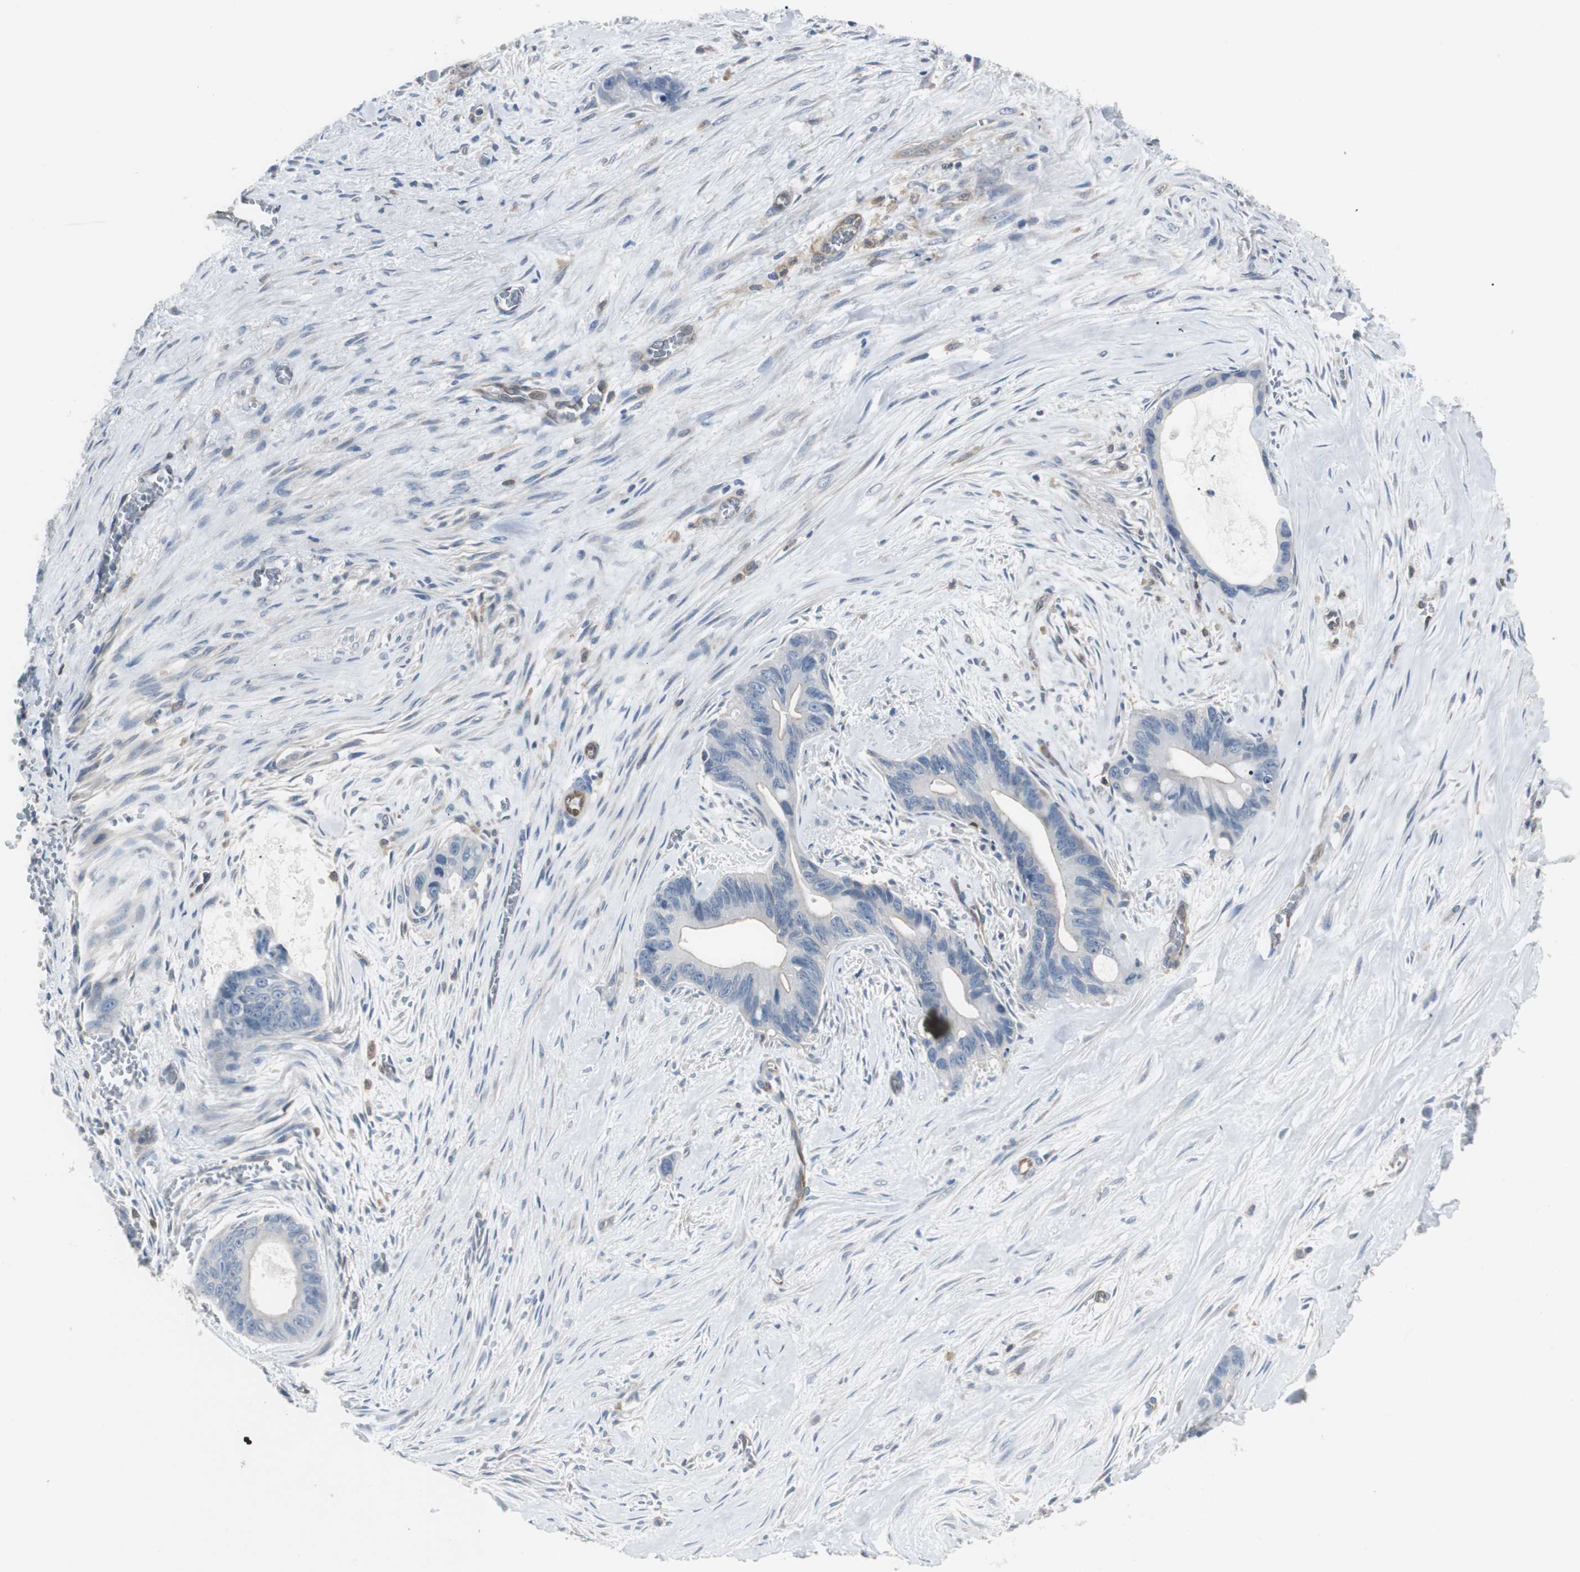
{"staining": {"intensity": "negative", "quantity": "none", "location": "none"}, "tissue": "liver cancer", "cell_type": "Tumor cells", "image_type": "cancer", "snomed": [{"axis": "morphology", "description": "Cholangiocarcinoma"}, {"axis": "topography", "description": "Liver"}], "caption": "This image is of cholangiocarcinoma (liver) stained with immunohistochemistry to label a protein in brown with the nuclei are counter-stained blue. There is no expression in tumor cells.", "gene": "SWAP70", "patient": {"sex": "female", "age": 55}}